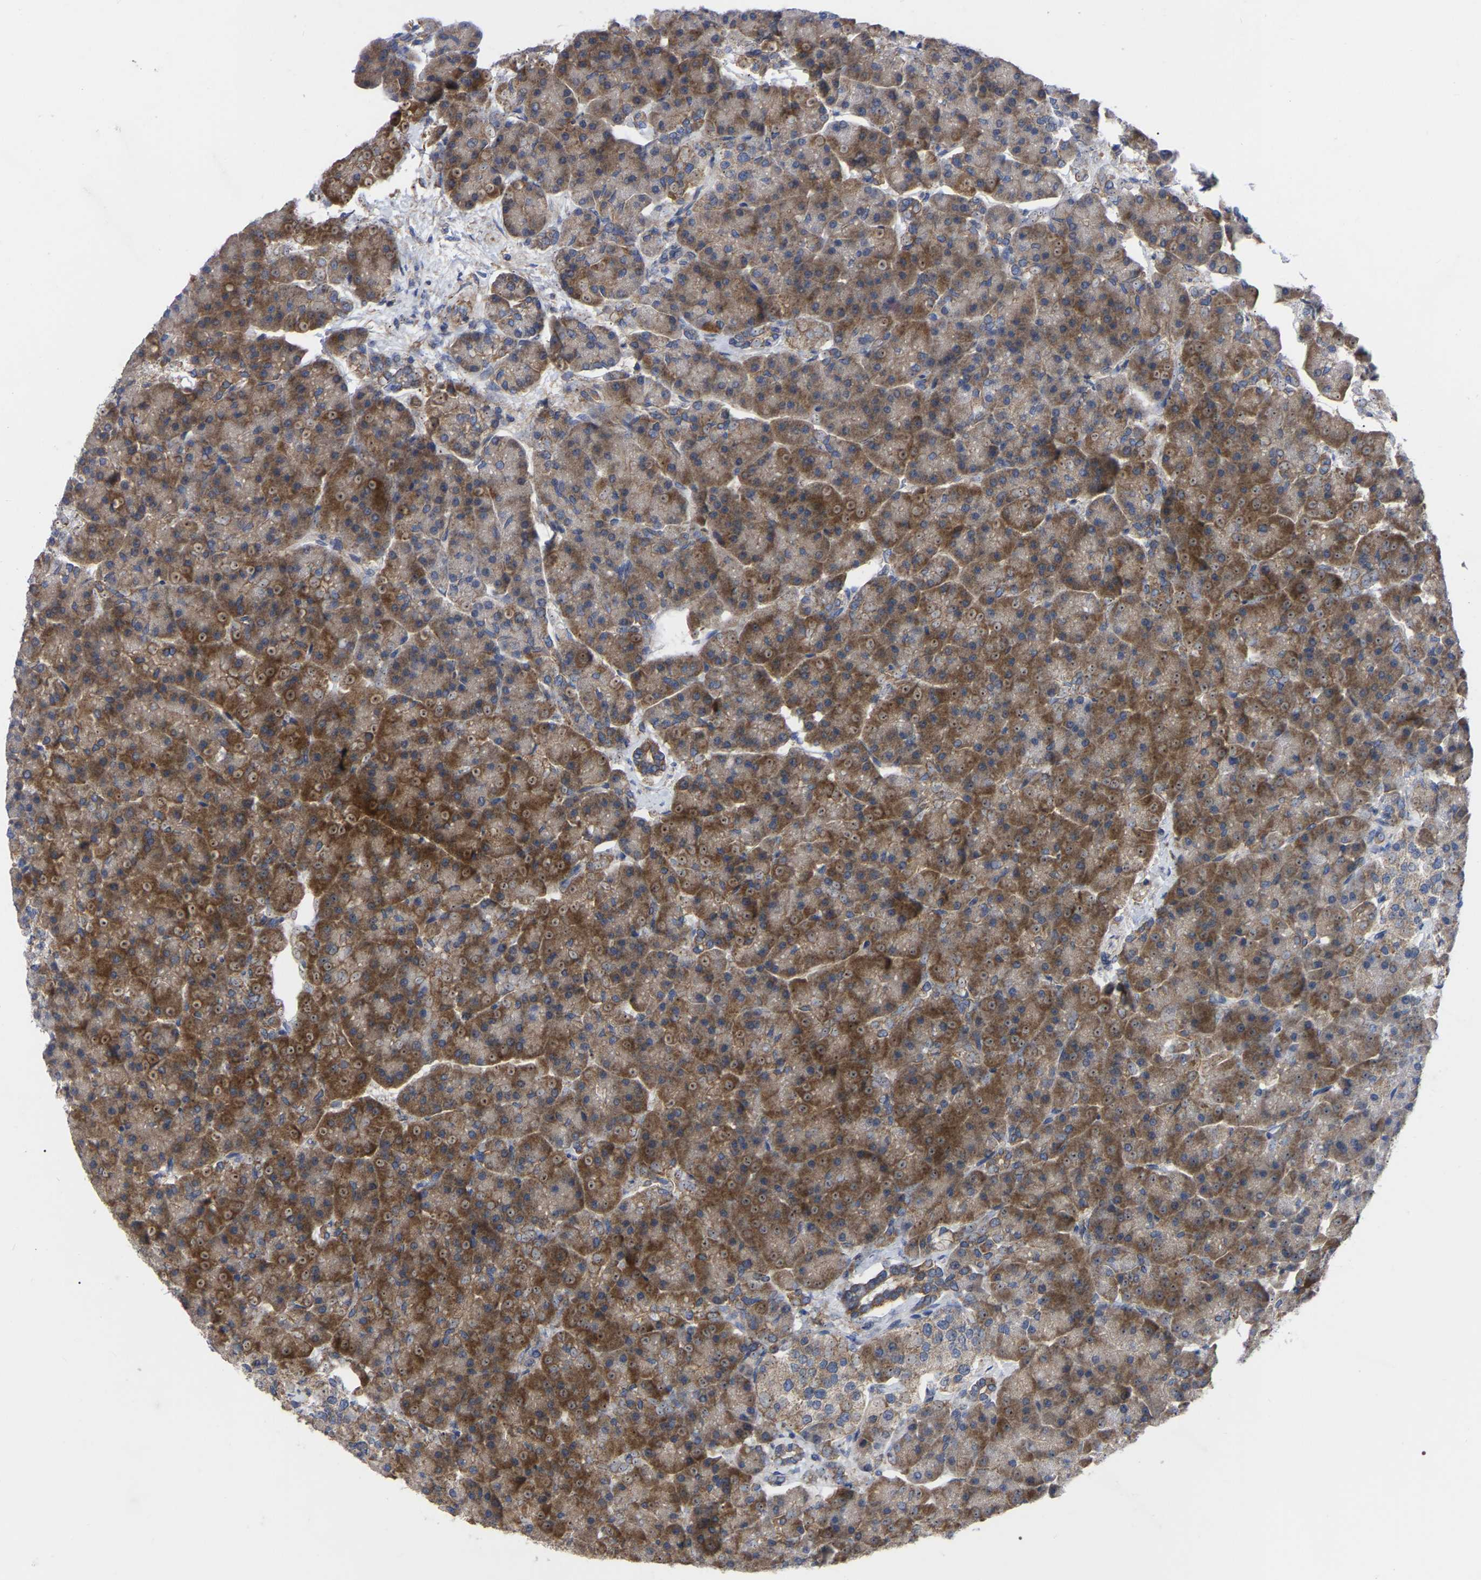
{"staining": {"intensity": "moderate", "quantity": ">75%", "location": "cytoplasmic/membranous"}, "tissue": "pancreas", "cell_type": "Exocrine glandular cells", "image_type": "normal", "snomed": [{"axis": "morphology", "description": "Normal tissue, NOS"}, {"axis": "topography", "description": "Pancreas"}], "caption": "Immunohistochemical staining of unremarkable human pancreas exhibits >75% levels of moderate cytoplasmic/membranous protein expression in approximately >75% of exocrine glandular cells.", "gene": "TCP1", "patient": {"sex": "female", "age": 70}}